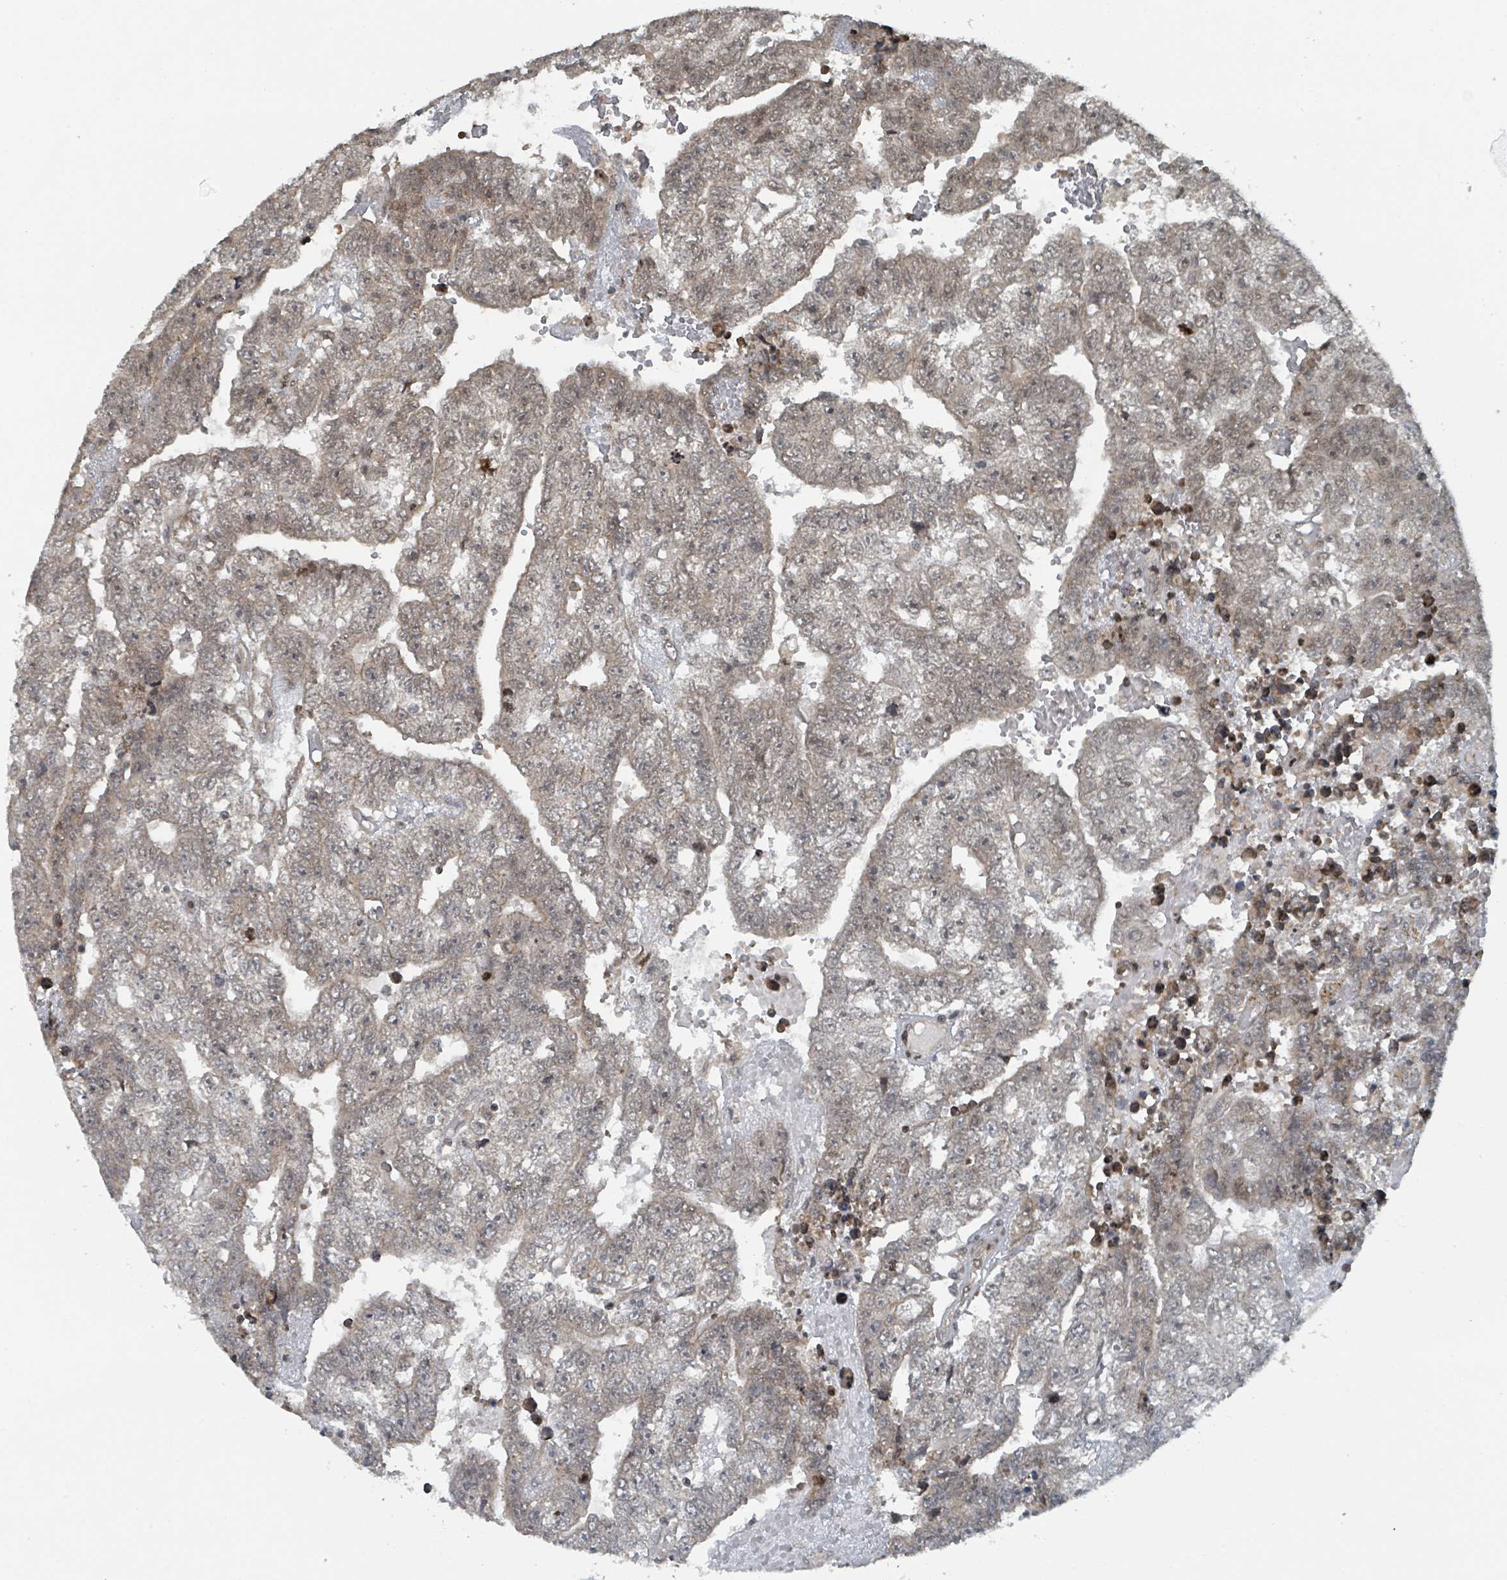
{"staining": {"intensity": "weak", "quantity": "<25%", "location": "cytoplasmic/membranous,nuclear"}, "tissue": "testis cancer", "cell_type": "Tumor cells", "image_type": "cancer", "snomed": [{"axis": "morphology", "description": "Carcinoma, Embryonal, NOS"}, {"axis": "topography", "description": "Testis"}], "caption": "Immunohistochemistry (IHC) photomicrograph of human testis embryonal carcinoma stained for a protein (brown), which shows no staining in tumor cells. (DAB immunohistochemistry with hematoxylin counter stain).", "gene": "PHIP", "patient": {"sex": "male", "age": 25}}